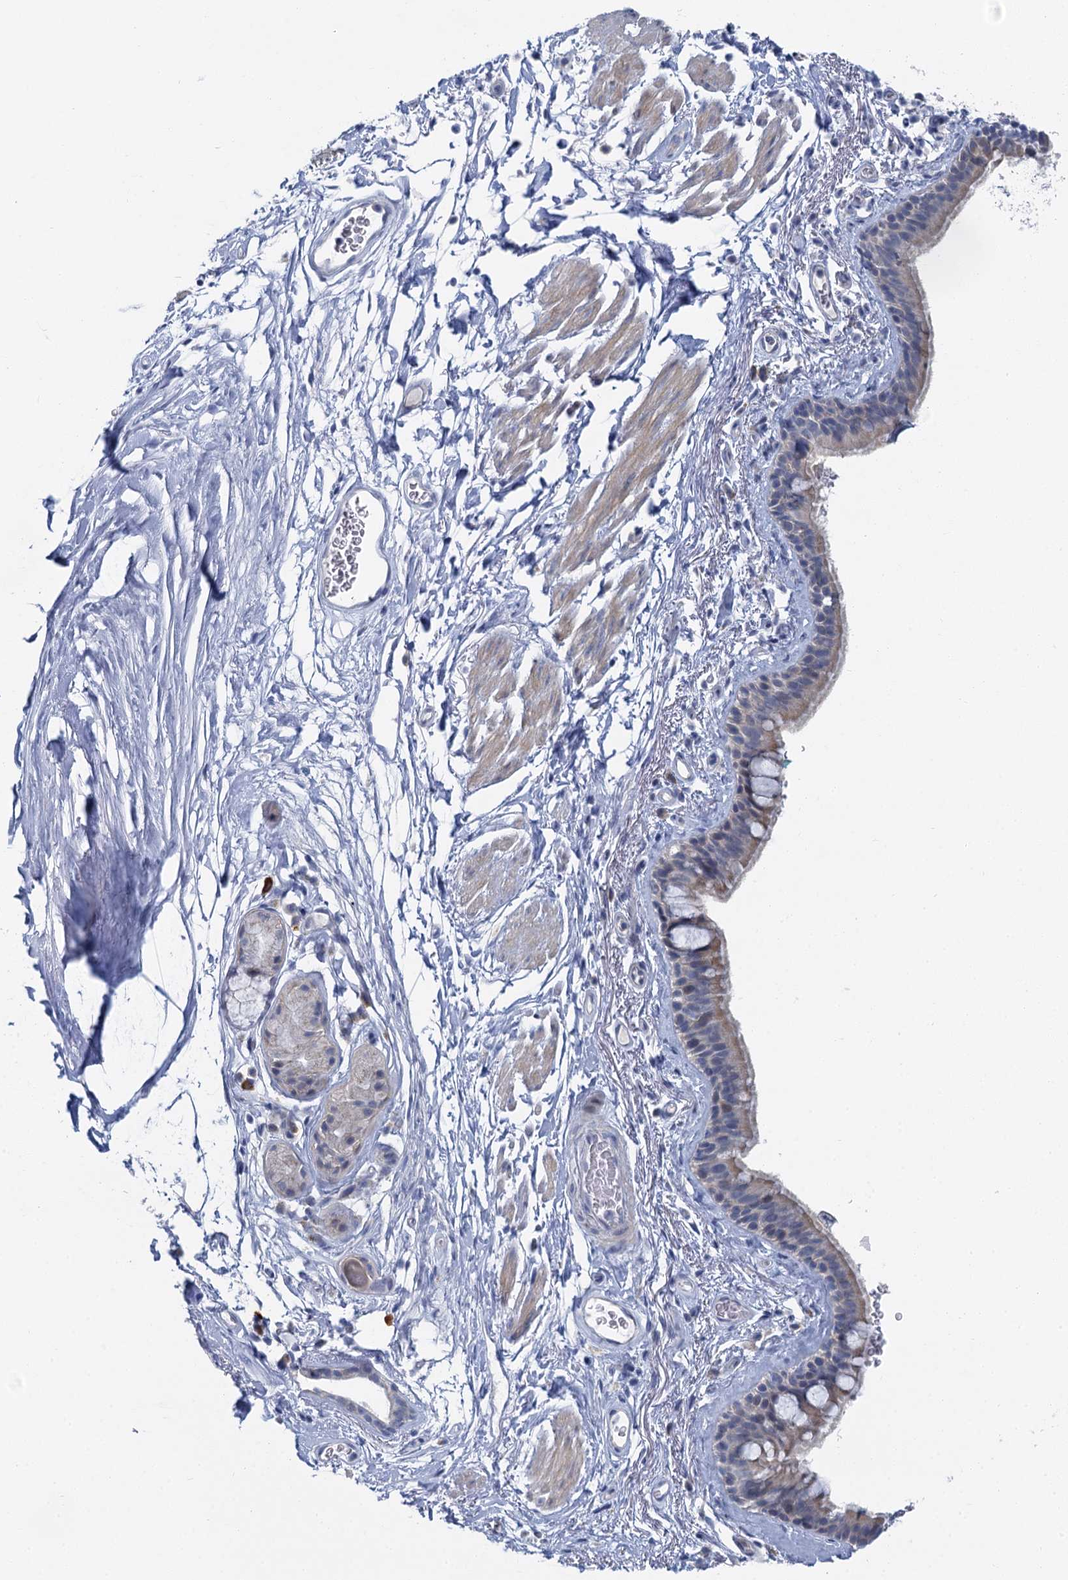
{"staining": {"intensity": "weak", "quantity": "25%-75%", "location": "cytoplasmic/membranous"}, "tissue": "bronchus", "cell_type": "Respiratory epithelial cells", "image_type": "normal", "snomed": [{"axis": "morphology", "description": "Normal tissue, NOS"}, {"axis": "topography", "description": "Cartilage tissue"}], "caption": "This photomicrograph demonstrates immunohistochemistry (IHC) staining of normal bronchus, with low weak cytoplasmic/membranous positivity in about 25%-75% of respiratory epithelial cells.", "gene": "ACRBP", "patient": {"sex": "male", "age": 63}}